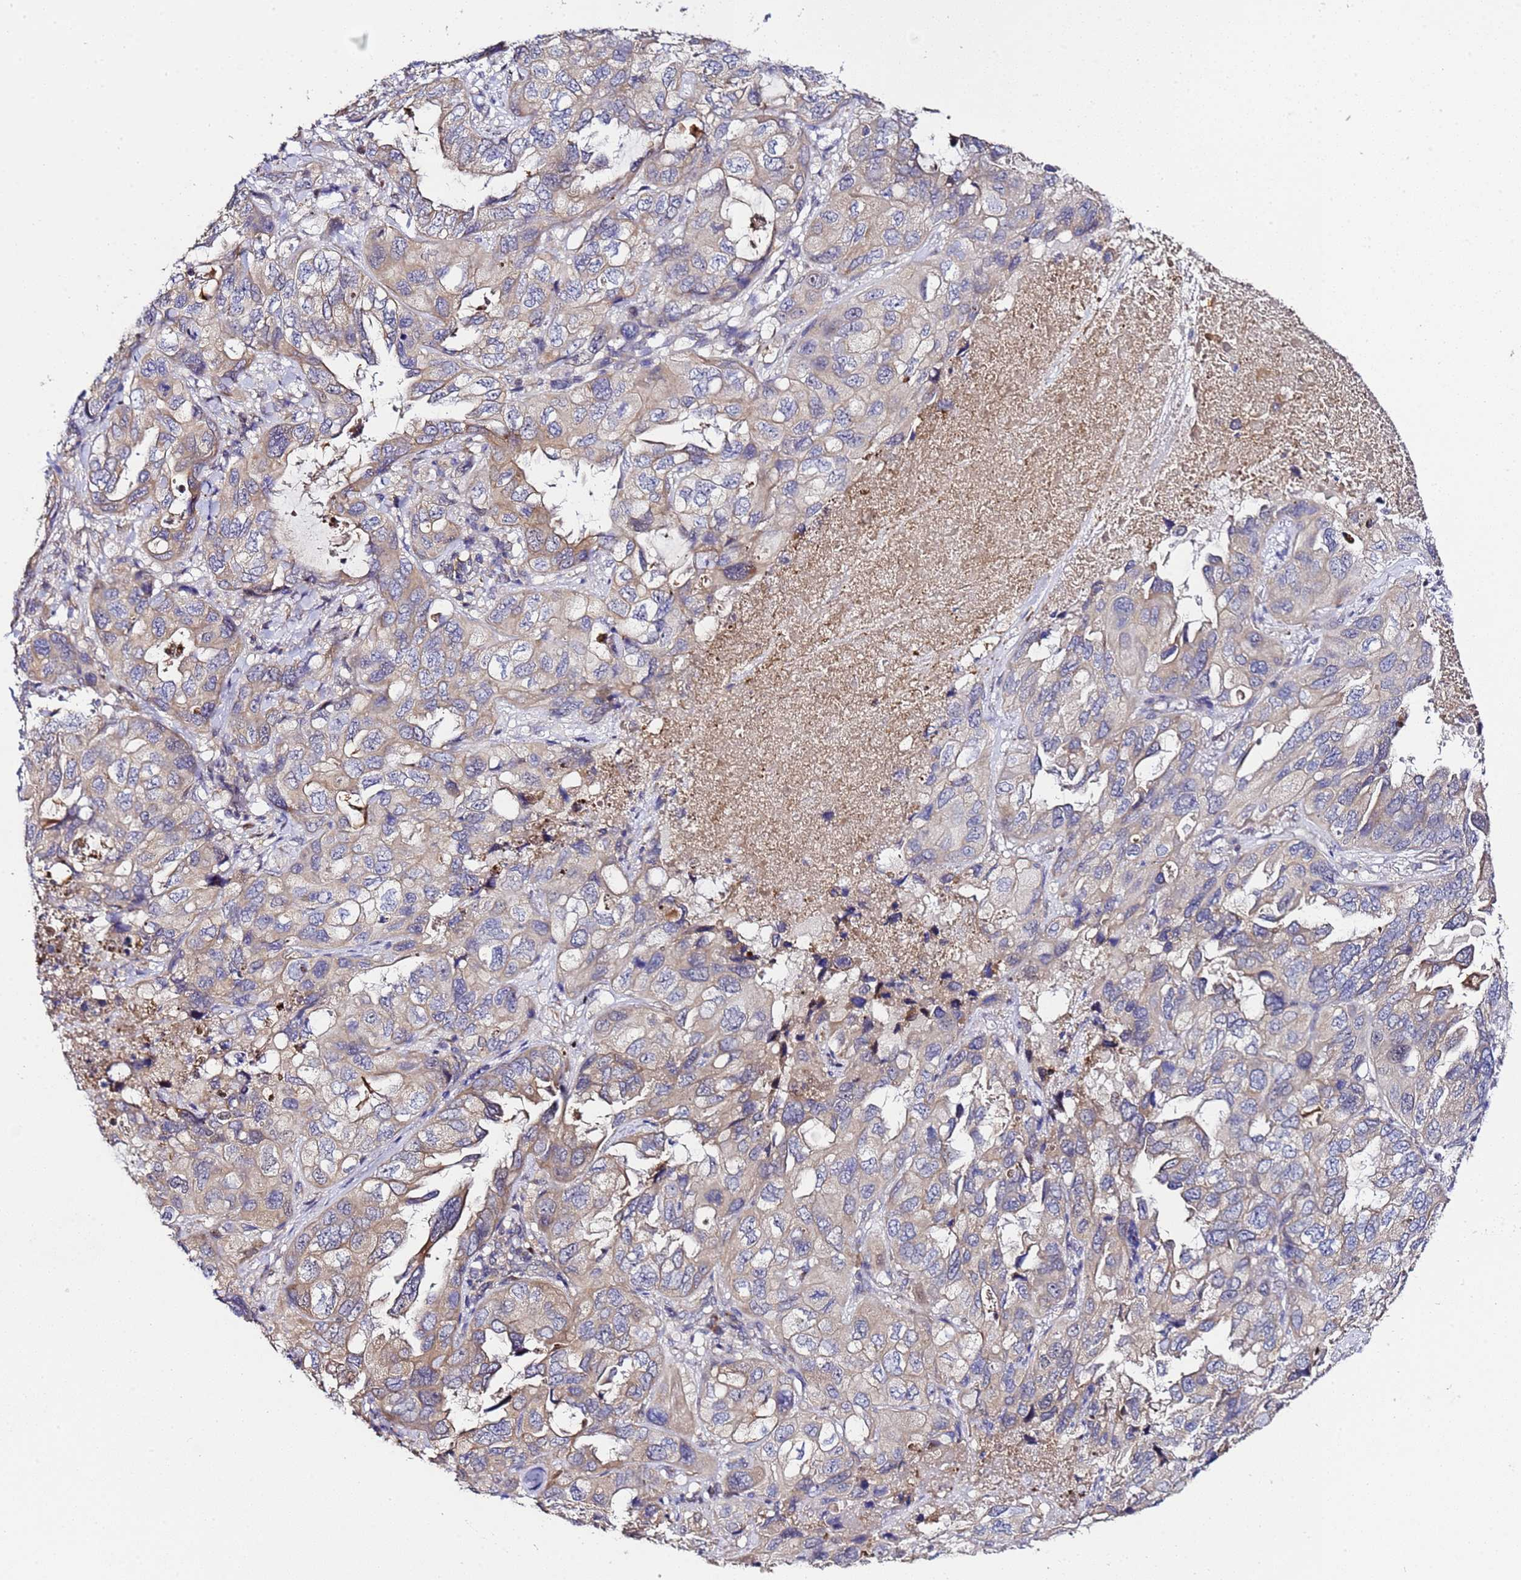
{"staining": {"intensity": "weak", "quantity": "<25%", "location": "cytoplasmic/membranous"}, "tissue": "lung cancer", "cell_type": "Tumor cells", "image_type": "cancer", "snomed": [{"axis": "morphology", "description": "Squamous cell carcinoma, NOS"}, {"axis": "topography", "description": "Lung"}], "caption": "A high-resolution photomicrograph shows IHC staining of lung cancer (squamous cell carcinoma), which displays no significant positivity in tumor cells.", "gene": "ALG3", "patient": {"sex": "female", "age": 73}}